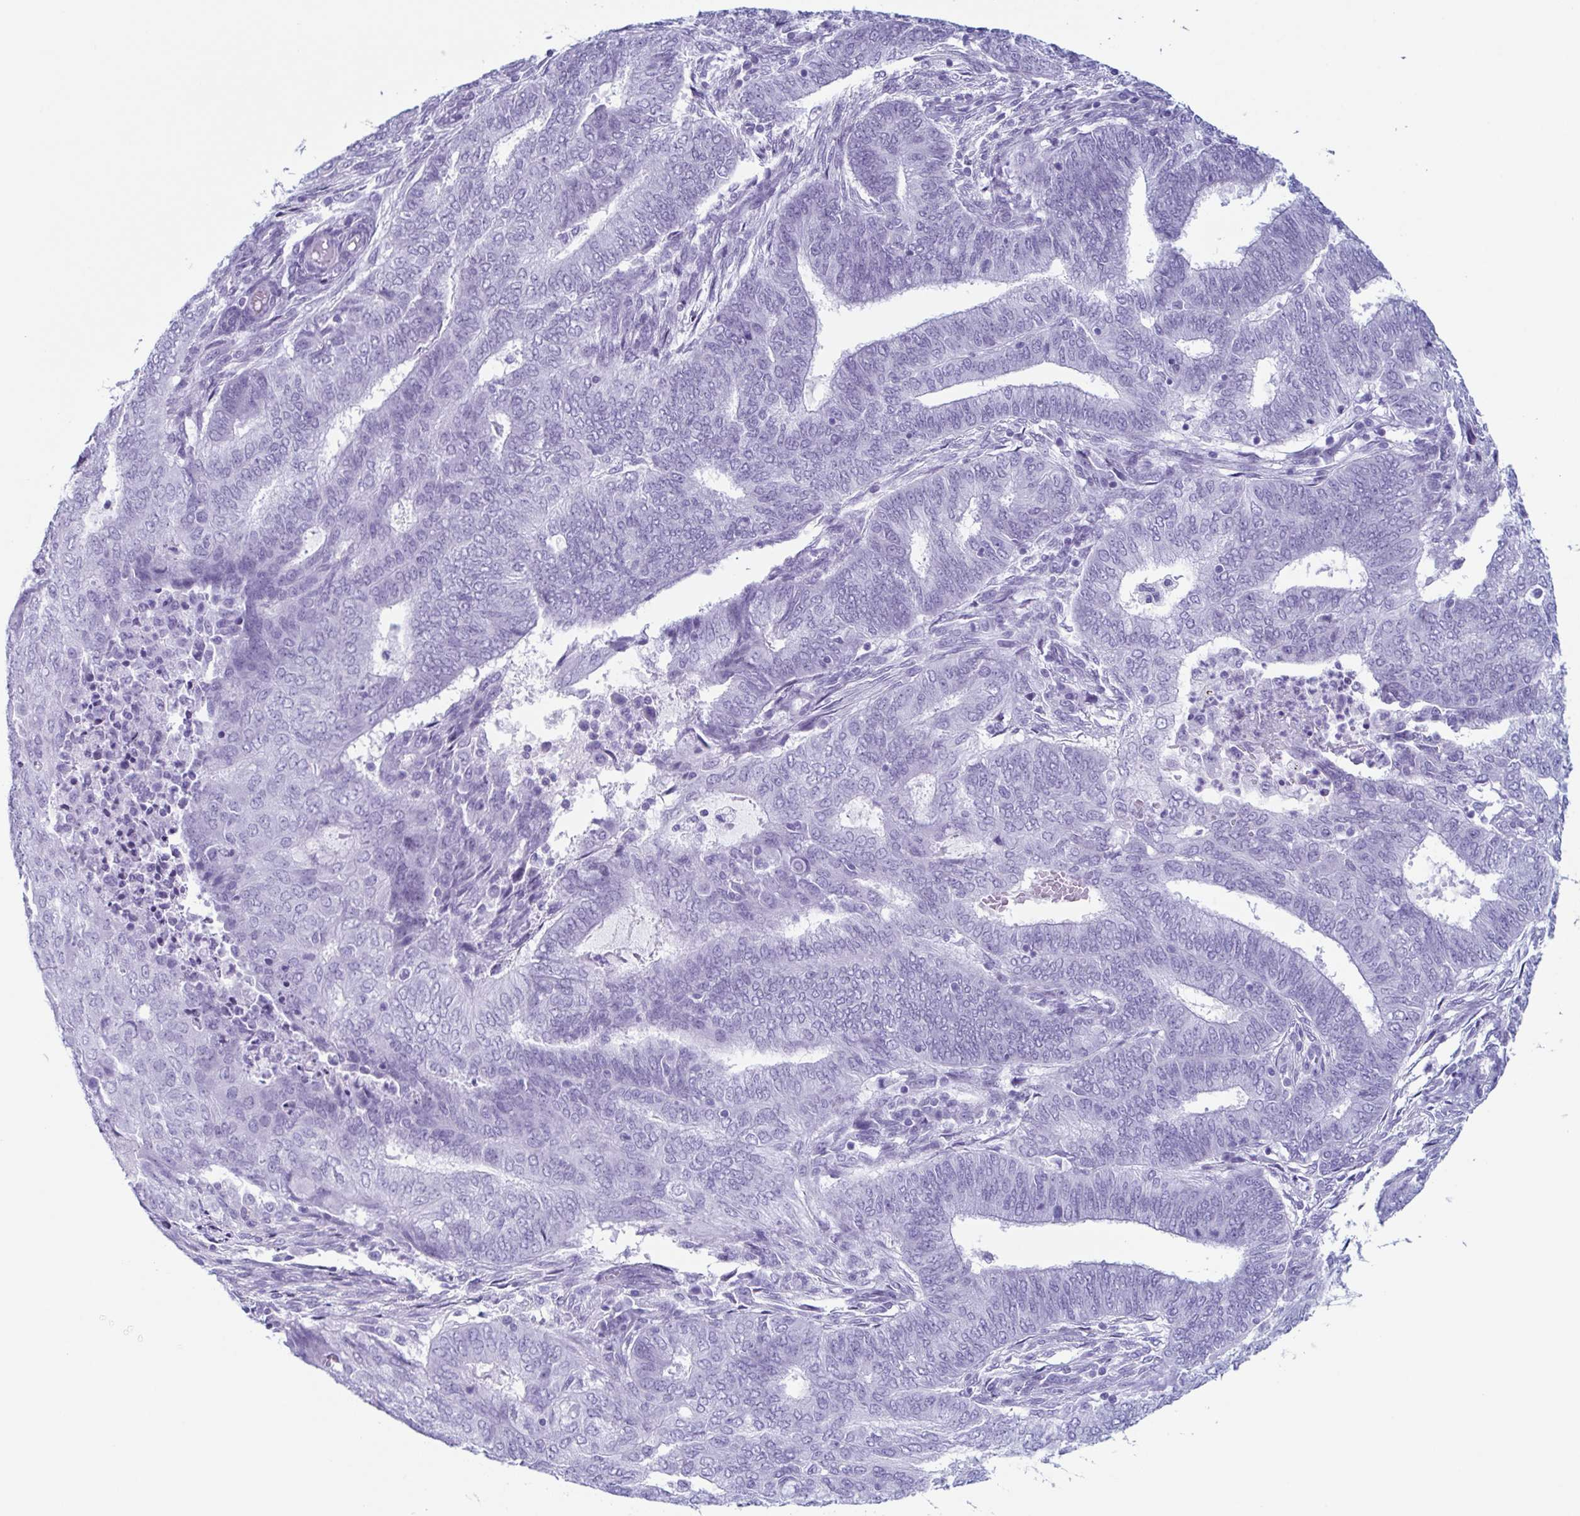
{"staining": {"intensity": "negative", "quantity": "none", "location": "none"}, "tissue": "endometrial cancer", "cell_type": "Tumor cells", "image_type": "cancer", "snomed": [{"axis": "morphology", "description": "Adenocarcinoma, NOS"}, {"axis": "topography", "description": "Endometrium"}], "caption": "Immunohistochemistry (IHC) of human endometrial cancer shows no expression in tumor cells.", "gene": "ENKUR", "patient": {"sex": "female", "age": 62}}